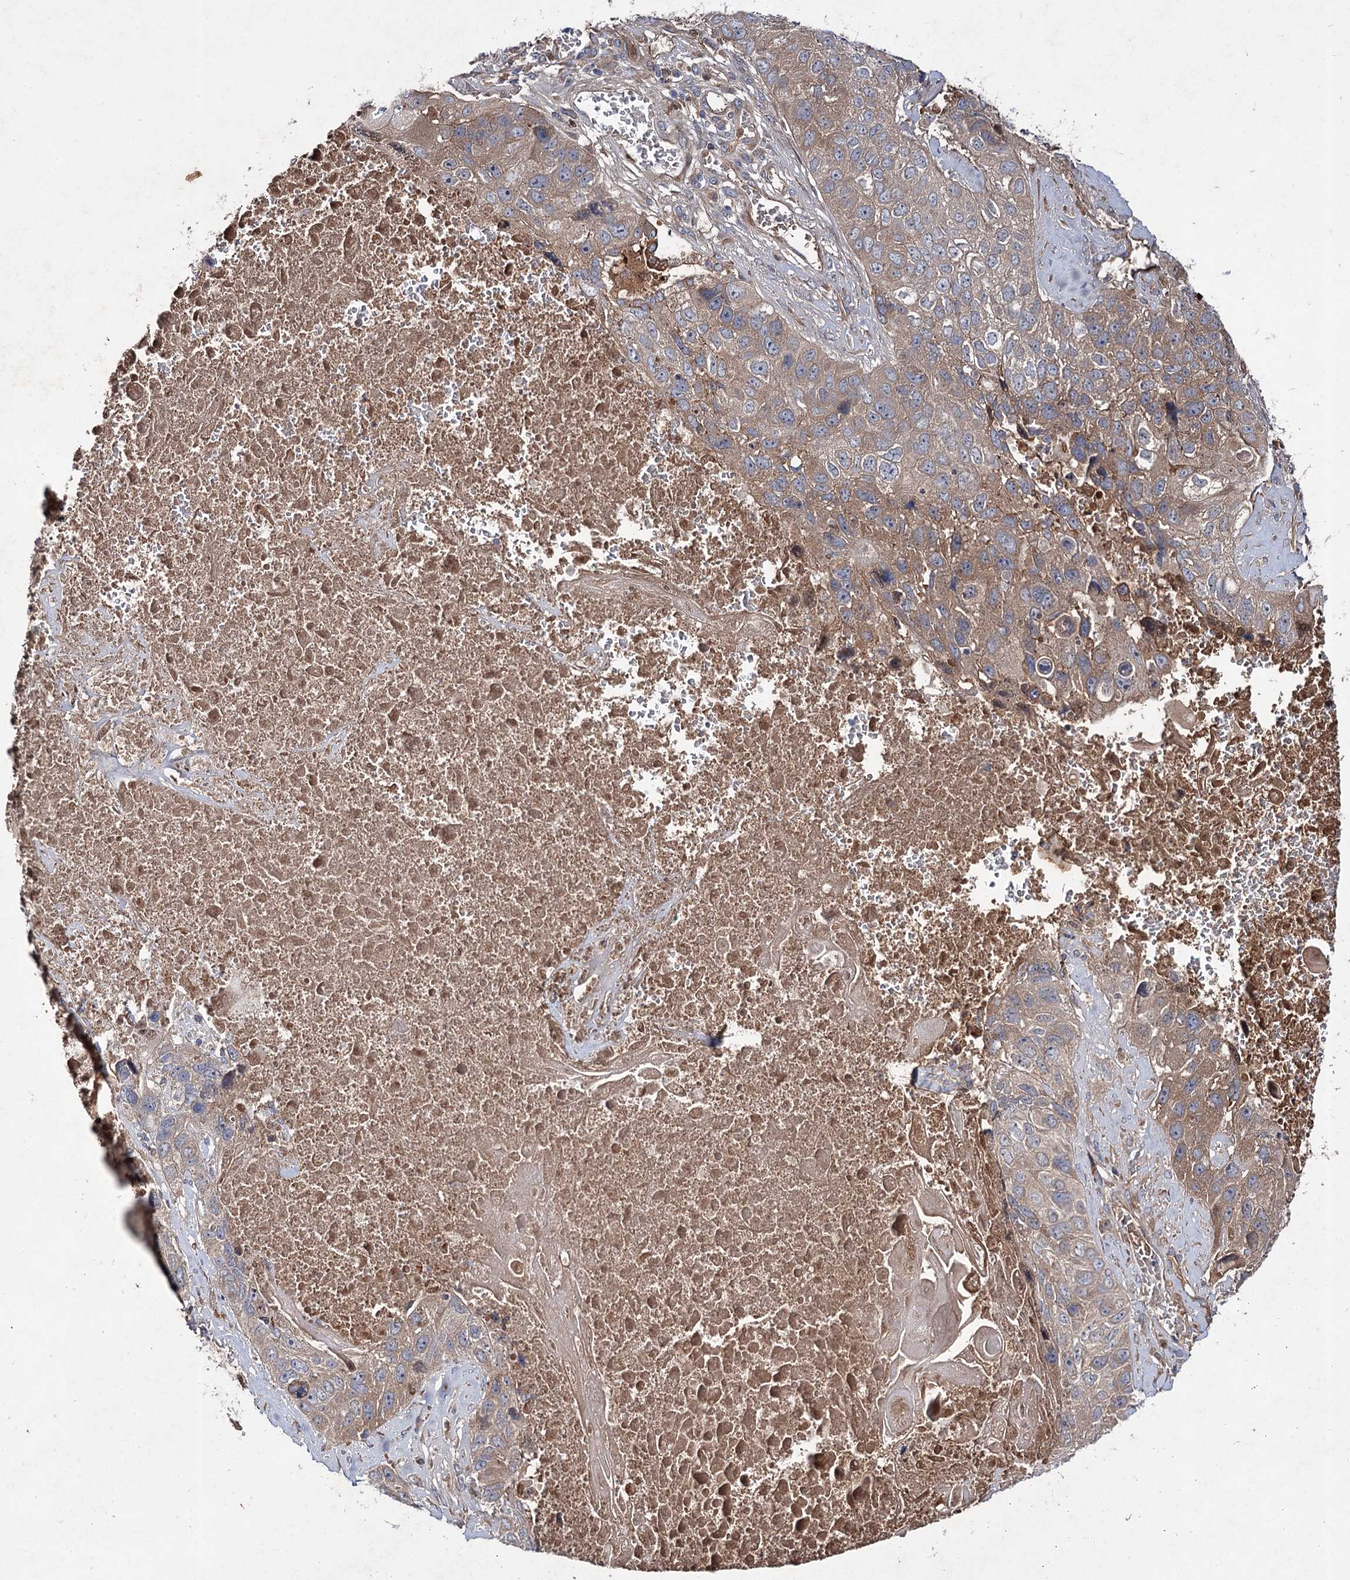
{"staining": {"intensity": "moderate", "quantity": ">75%", "location": "cytoplasmic/membranous"}, "tissue": "lung cancer", "cell_type": "Tumor cells", "image_type": "cancer", "snomed": [{"axis": "morphology", "description": "Squamous cell carcinoma, NOS"}, {"axis": "topography", "description": "Lung"}], "caption": "About >75% of tumor cells in human lung squamous cell carcinoma display moderate cytoplasmic/membranous protein positivity as visualized by brown immunohistochemical staining.", "gene": "PTPN3", "patient": {"sex": "male", "age": 61}}